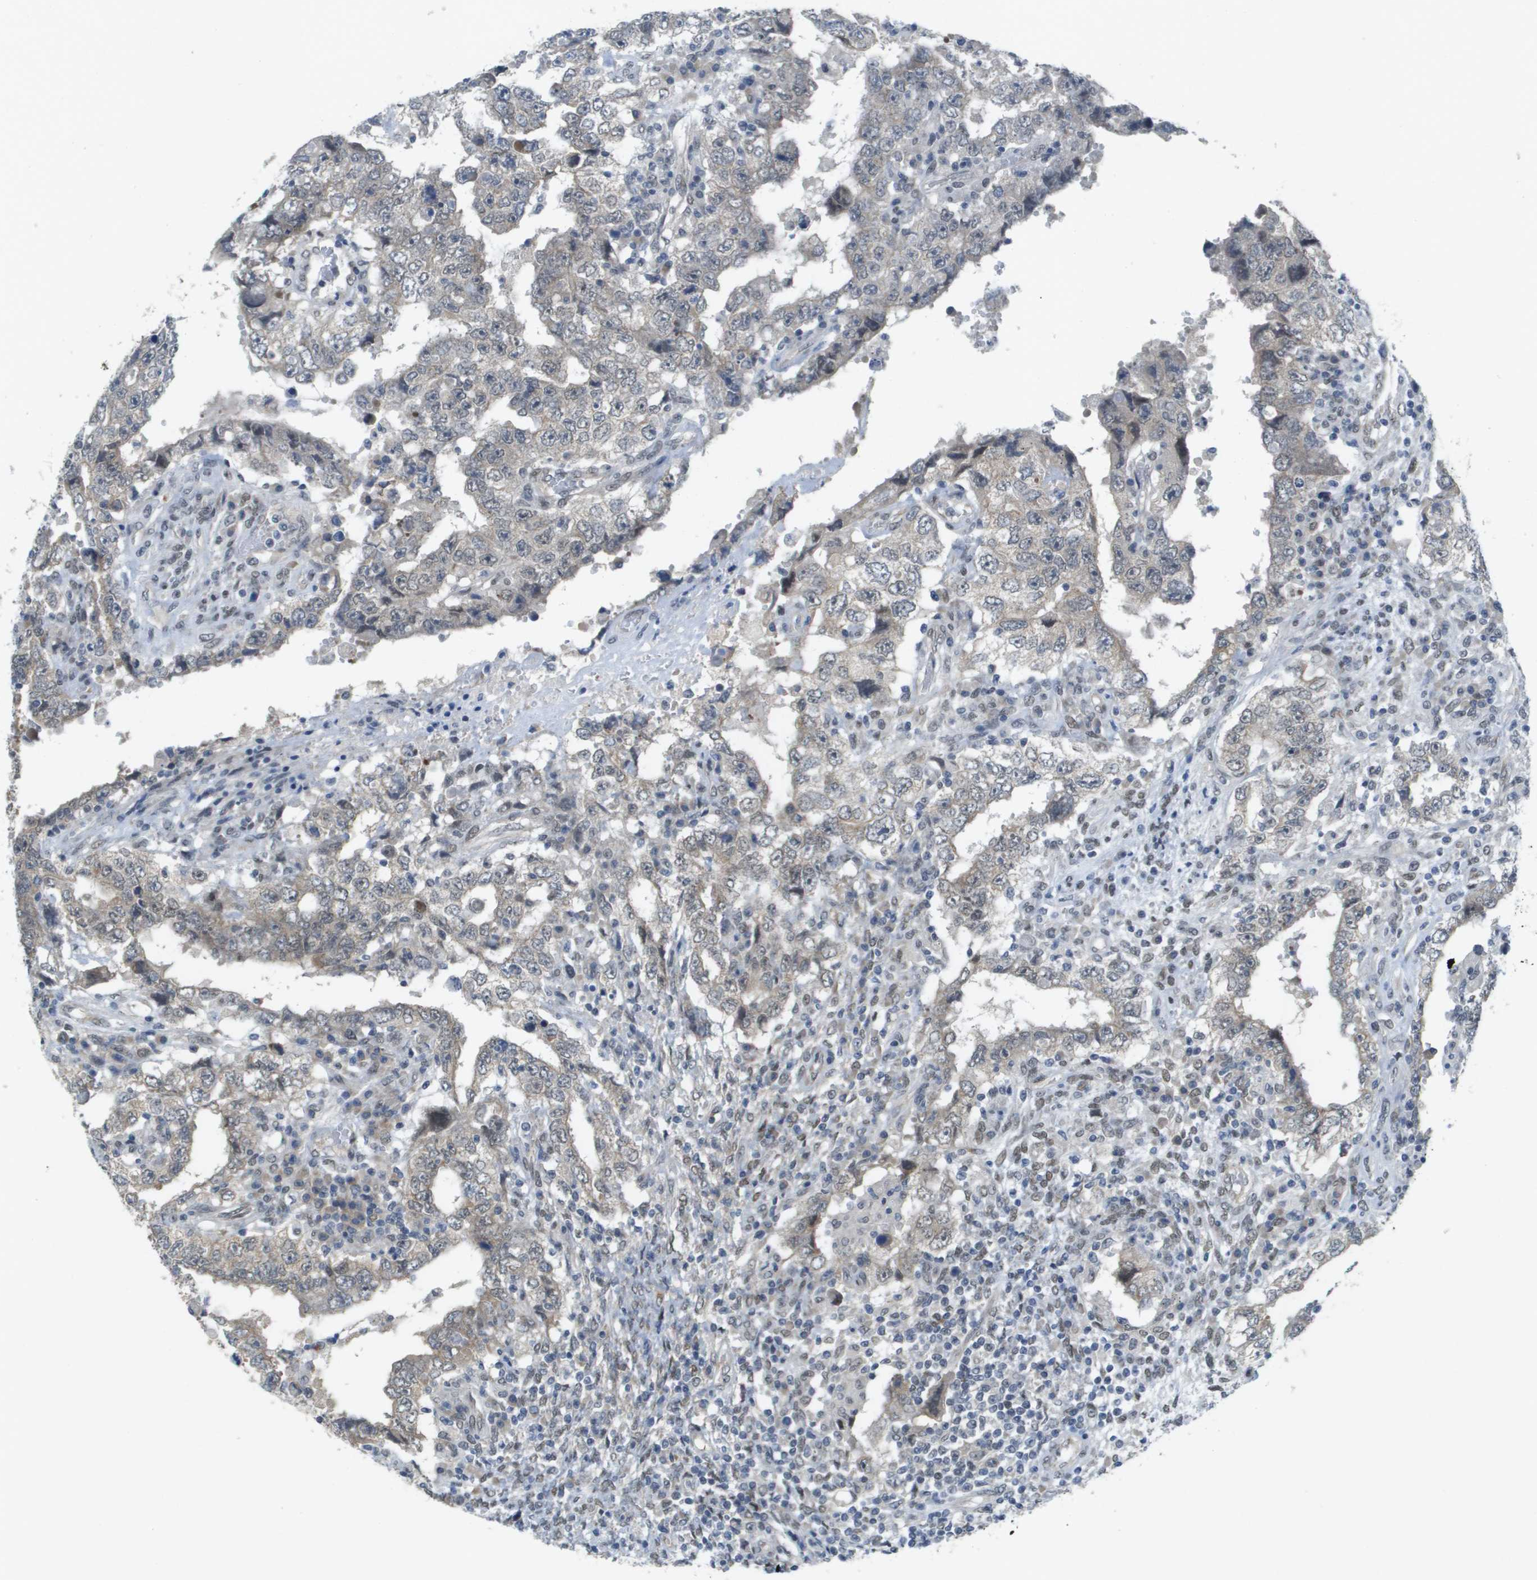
{"staining": {"intensity": "weak", "quantity": "<25%", "location": "cytoplasmic/membranous"}, "tissue": "testis cancer", "cell_type": "Tumor cells", "image_type": "cancer", "snomed": [{"axis": "morphology", "description": "Carcinoma, Embryonal, NOS"}, {"axis": "topography", "description": "Testis"}], "caption": "Tumor cells show no significant protein positivity in testis cancer. Nuclei are stained in blue.", "gene": "ARID1B", "patient": {"sex": "male", "age": 26}}